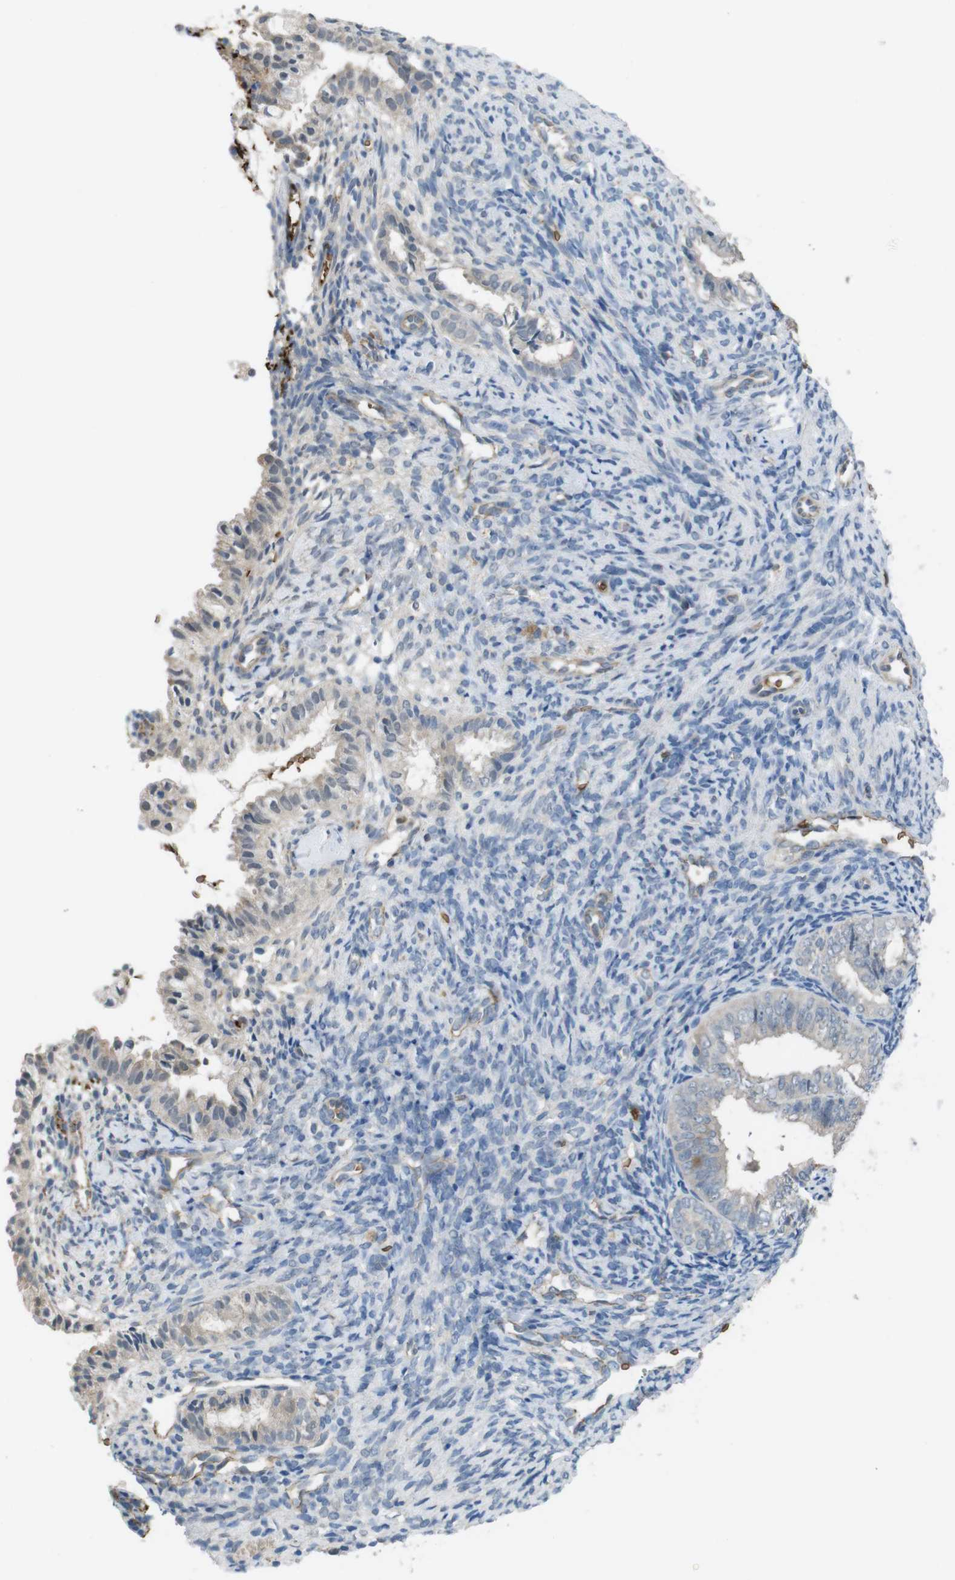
{"staining": {"intensity": "weak", "quantity": ">75%", "location": "cytoplasmic/membranous"}, "tissue": "endometrial cancer", "cell_type": "Tumor cells", "image_type": "cancer", "snomed": [{"axis": "morphology", "description": "Adenocarcinoma, NOS"}, {"axis": "topography", "description": "Endometrium"}], "caption": "Protein staining reveals weak cytoplasmic/membranous positivity in approximately >75% of tumor cells in endometrial adenocarcinoma.", "gene": "GYPA", "patient": {"sex": "female", "age": 63}}